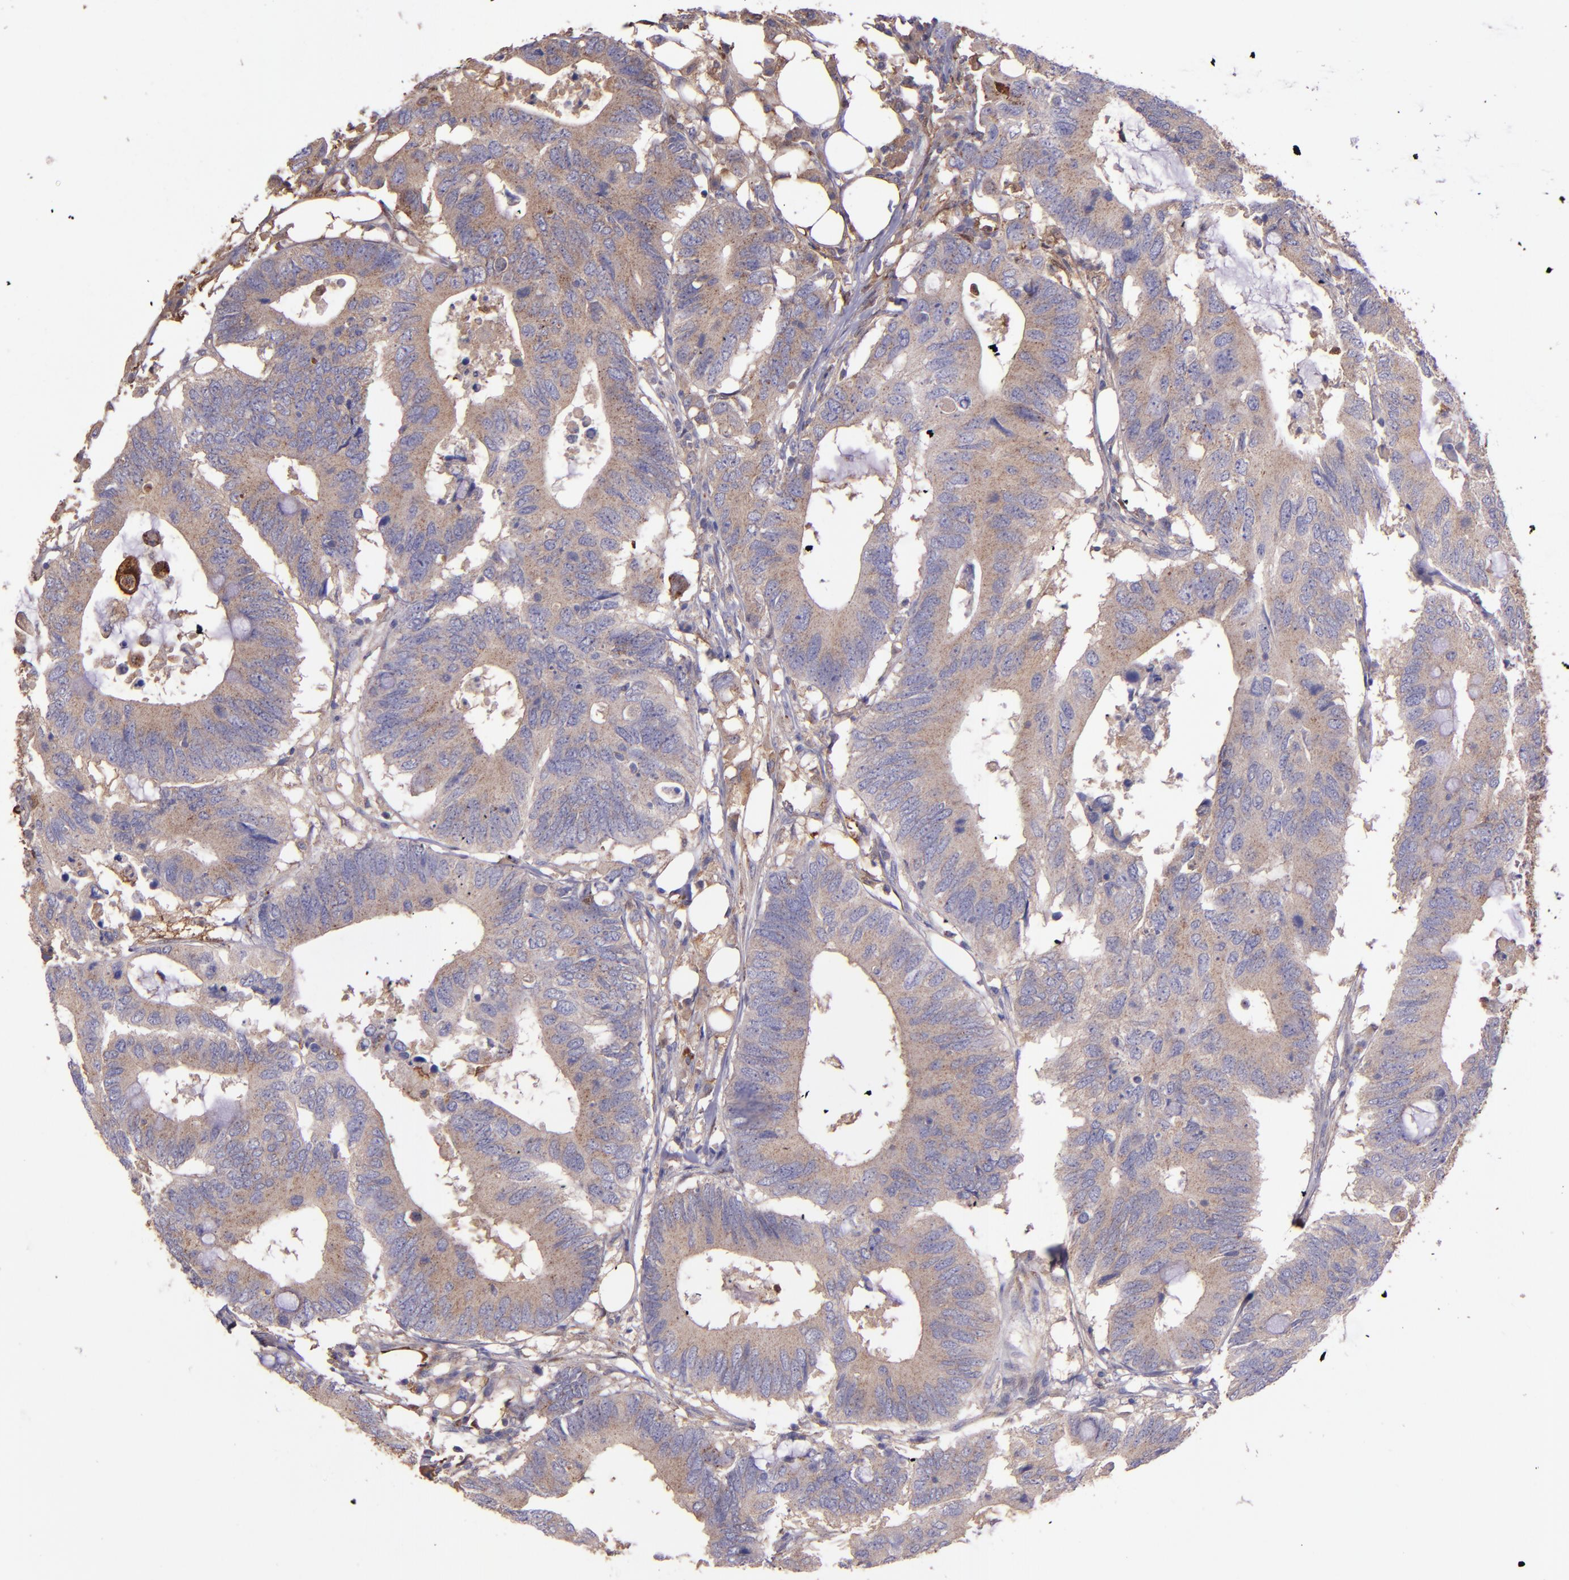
{"staining": {"intensity": "weak", "quantity": ">75%", "location": "cytoplasmic/membranous"}, "tissue": "colorectal cancer", "cell_type": "Tumor cells", "image_type": "cancer", "snomed": [{"axis": "morphology", "description": "Adenocarcinoma, NOS"}, {"axis": "topography", "description": "Colon"}], "caption": "Weak cytoplasmic/membranous staining for a protein is present in approximately >75% of tumor cells of colorectal cancer (adenocarcinoma) using immunohistochemistry (IHC).", "gene": "WASHC1", "patient": {"sex": "male", "age": 71}}